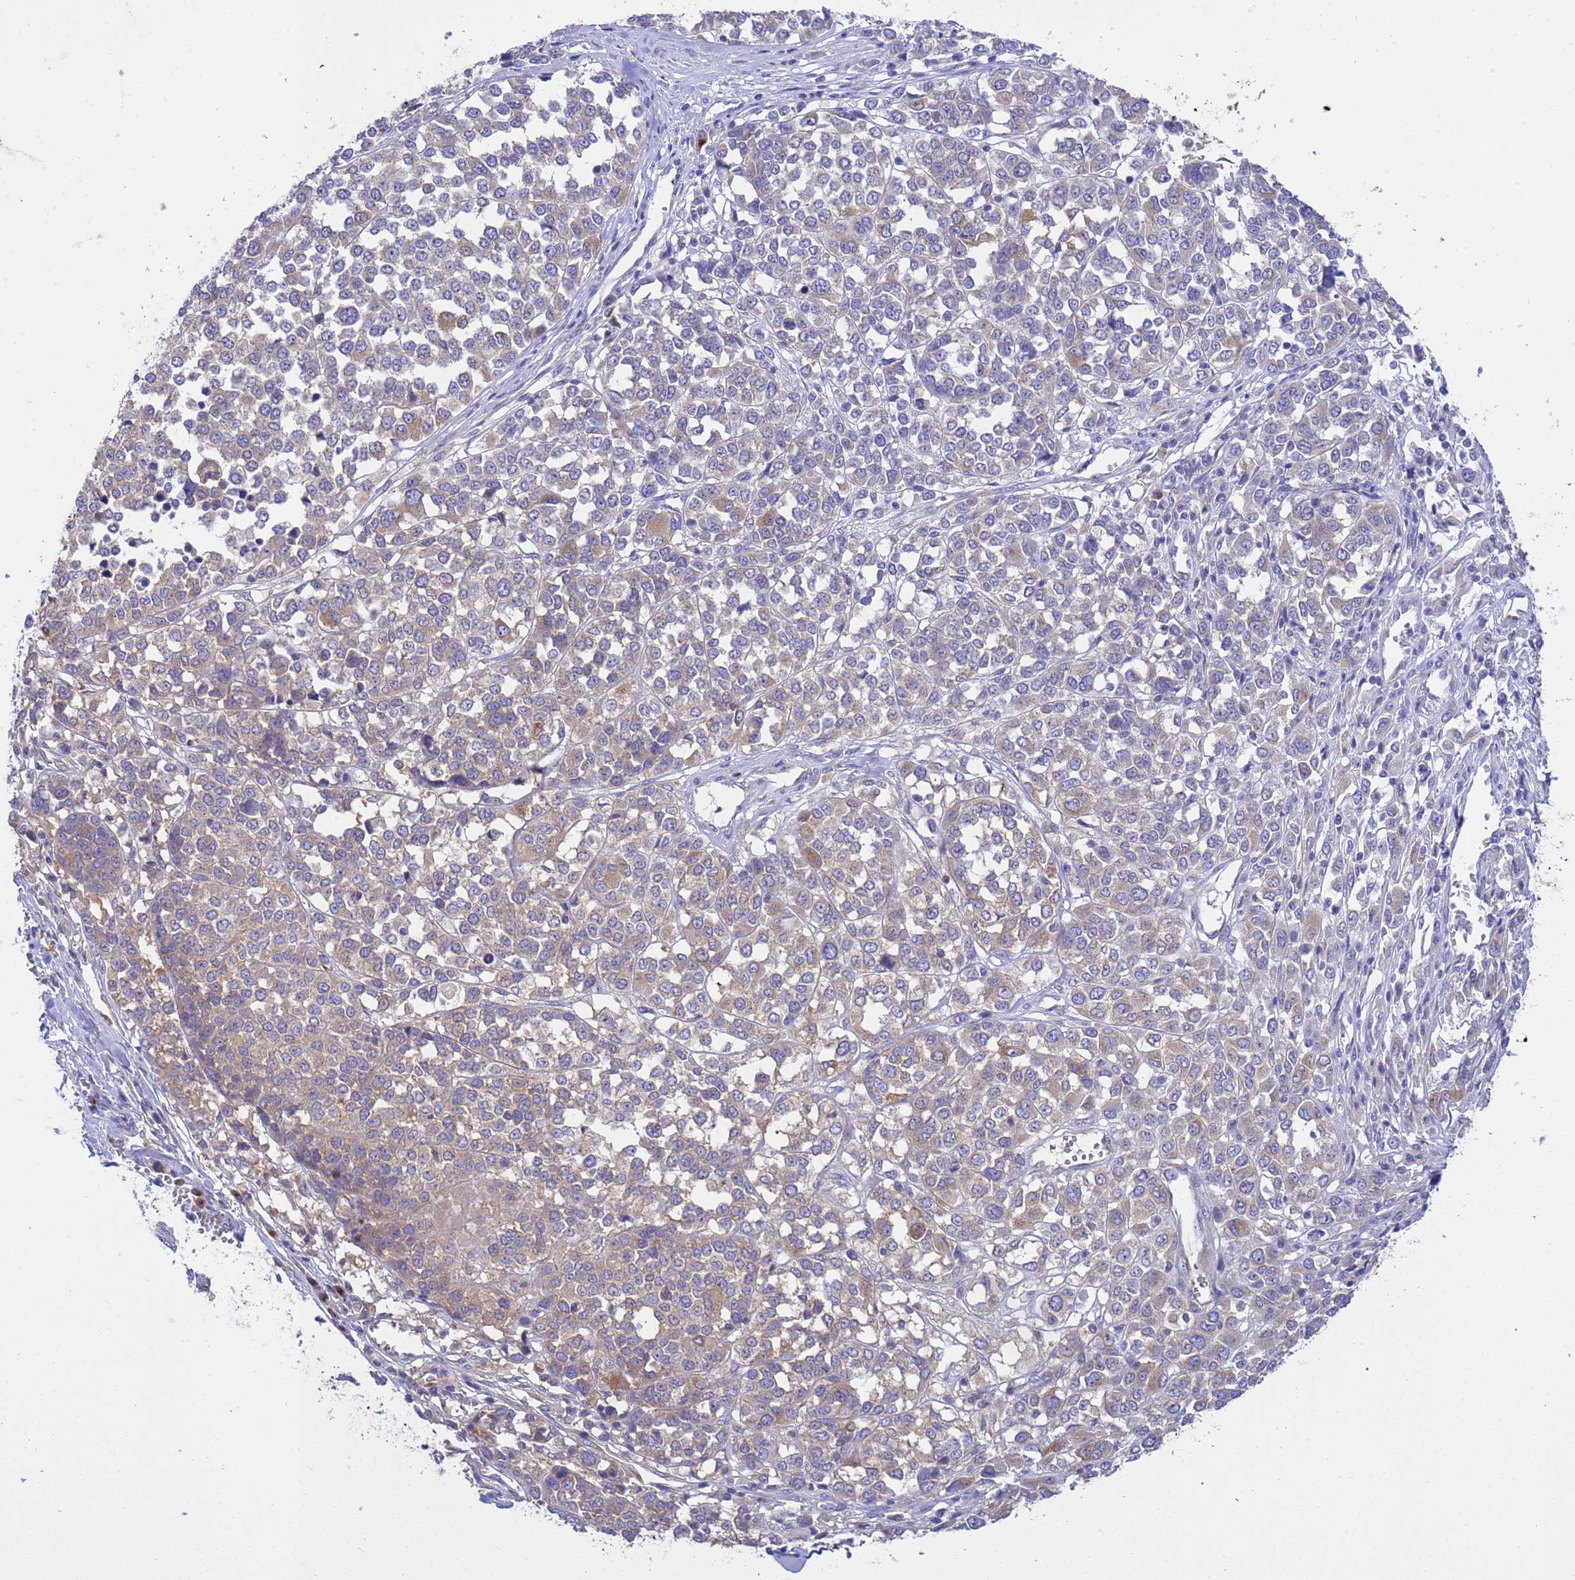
{"staining": {"intensity": "weak", "quantity": "<25%", "location": "cytoplasmic/membranous"}, "tissue": "melanoma", "cell_type": "Tumor cells", "image_type": "cancer", "snomed": [{"axis": "morphology", "description": "Malignant melanoma, Metastatic site"}, {"axis": "topography", "description": "Lymph node"}], "caption": "There is no significant expression in tumor cells of malignant melanoma (metastatic site).", "gene": "ANAPC1", "patient": {"sex": "male", "age": 44}}